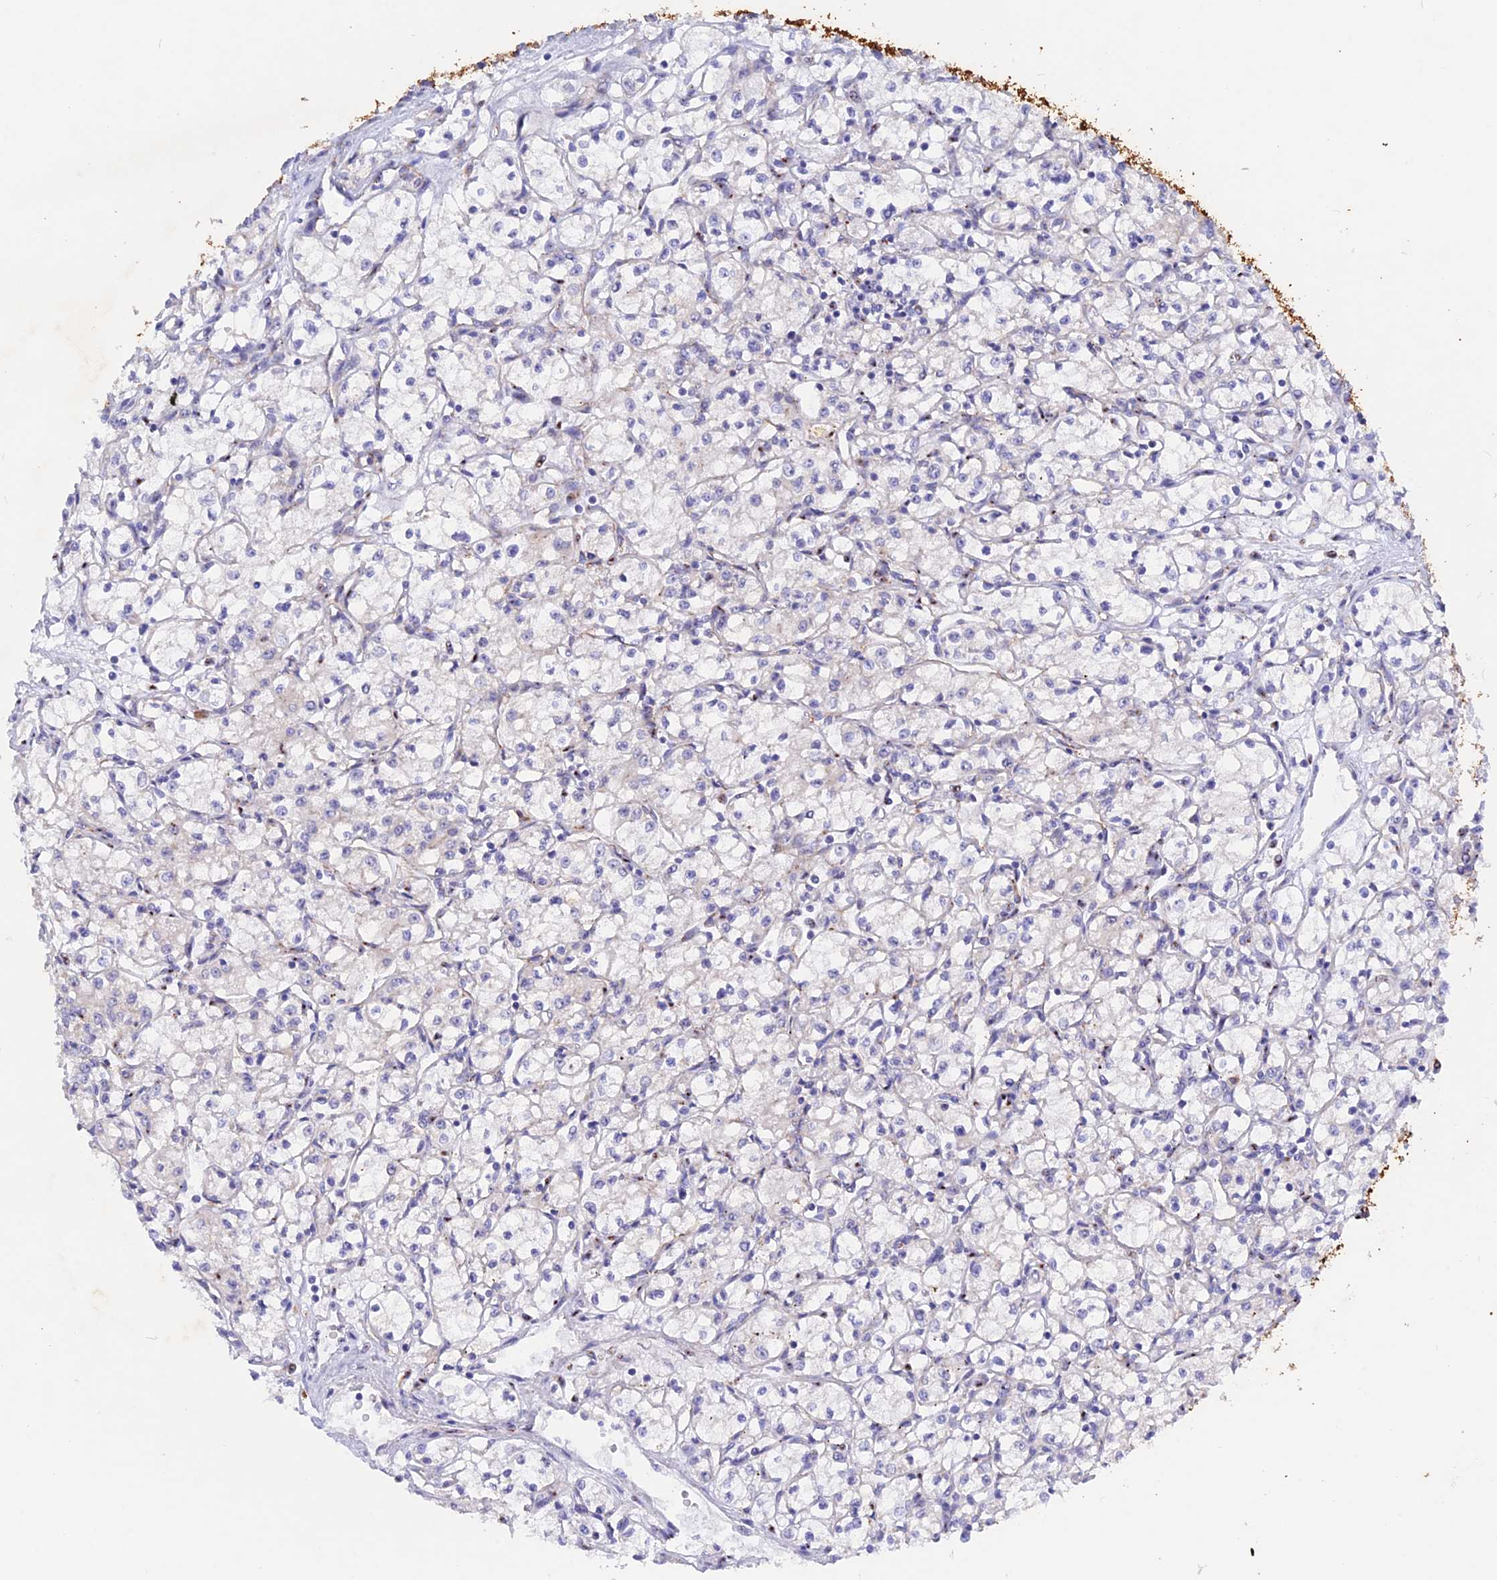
{"staining": {"intensity": "negative", "quantity": "none", "location": "none"}, "tissue": "renal cancer", "cell_type": "Tumor cells", "image_type": "cancer", "snomed": [{"axis": "morphology", "description": "Adenocarcinoma, NOS"}, {"axis": "topography", "description": "Kidney"}], "caption": "IHC image of renal adenocarcinoma stained for a protein (brown), which displays no expression in tumor cells.", "gene": "GK5", "patient": {"sex": "male", "age": 59}}